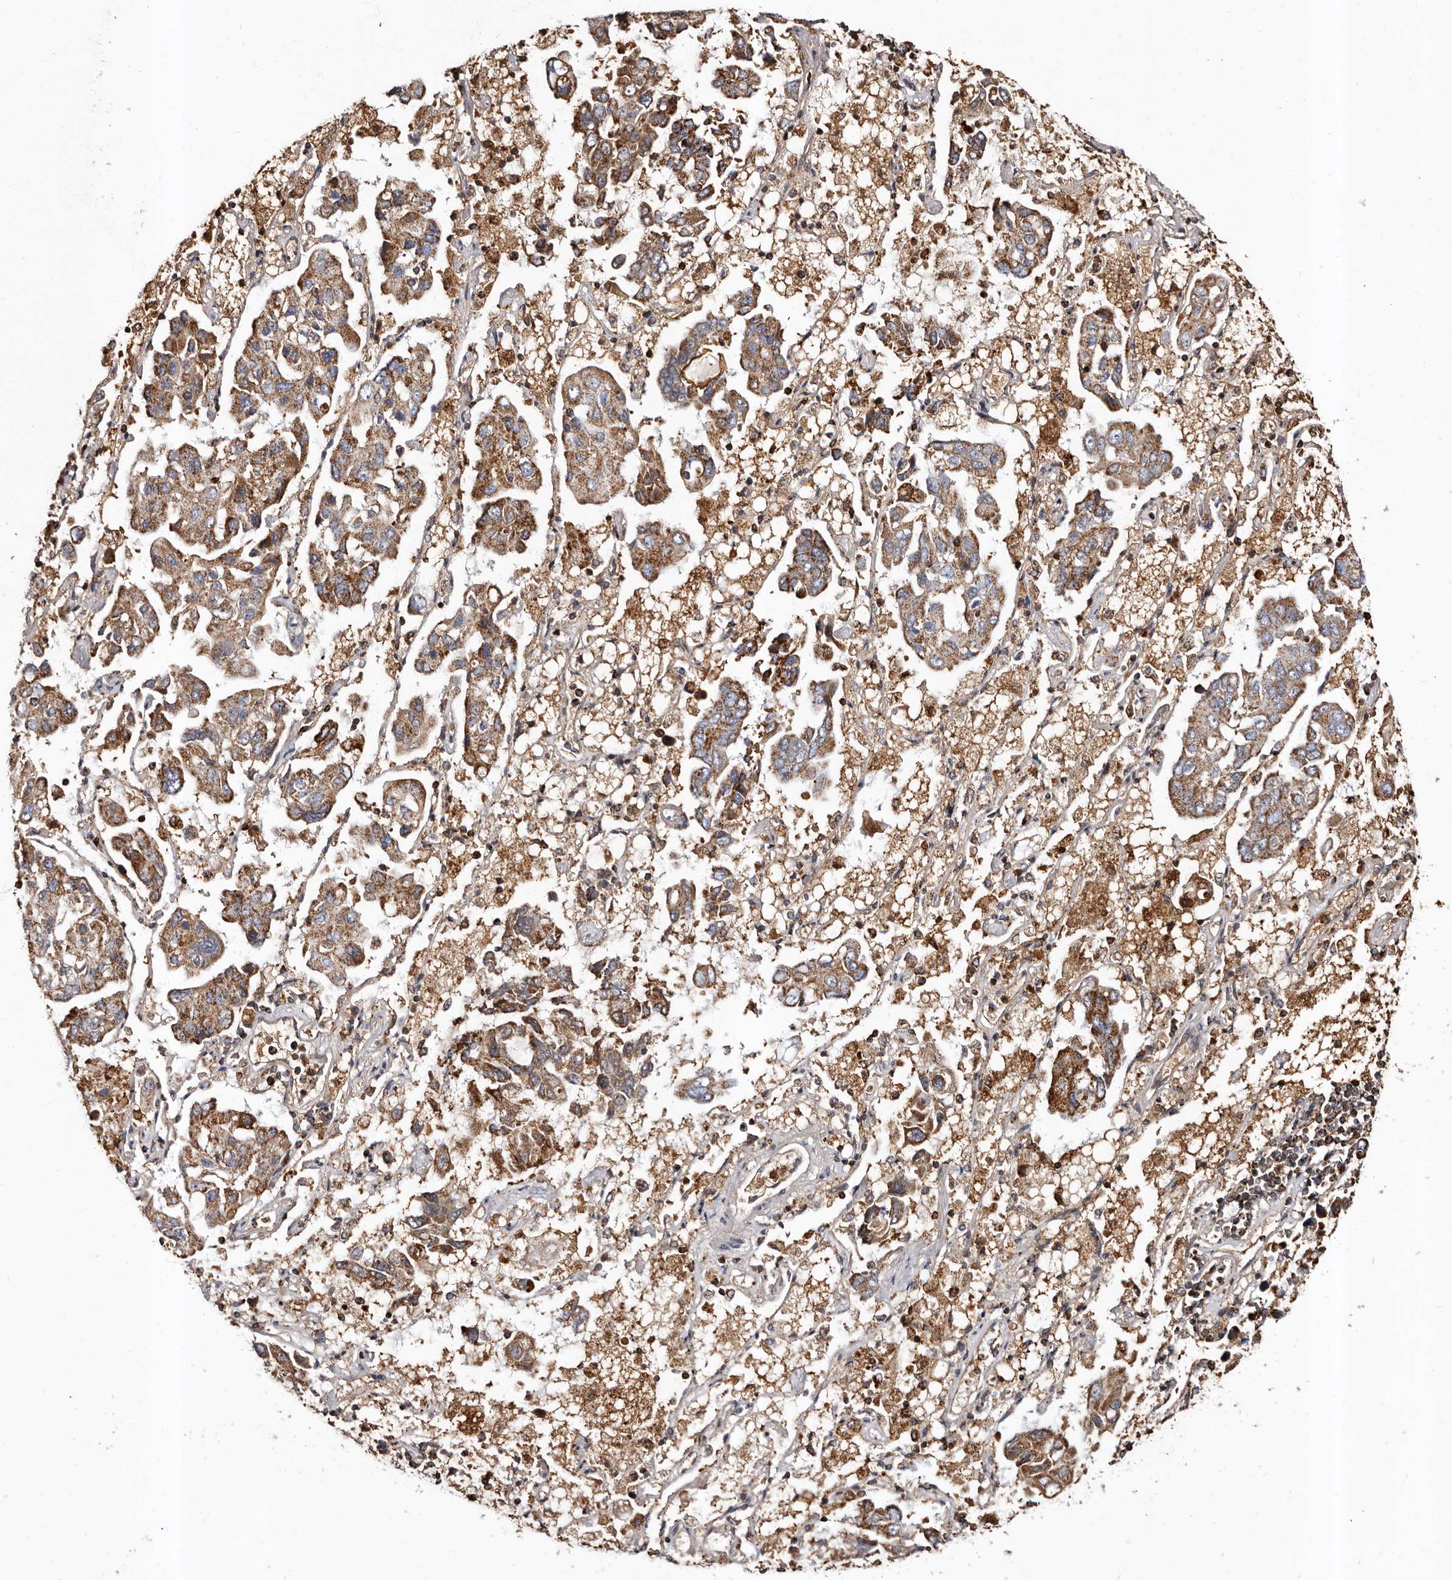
{"staining": {"intensity": "strong", "quantity": ">75%", "location": "cytoplasmic/membranous"}, "tissue": "lung cancer", "cell_type": "Tumor cells", "image_type": "cancer", "snomed": [{"axis": "morphology", "description": "Adenocarcinoma, NOS"}, {"axis": "topography", "description": "Lung"}], "caption": "Immunohistochemistry (IHC) micrograph of neoplastic tissue: human adenocarcinoma (lung) stained using IHC exhibits high levels of strong protein expression localized specifically in the cytoplasmic/membranous of tumor cells, appearing as a cytoplasmic/membranous brown color.", "gene": "BAX", "patient": {"sex": "male", "age": 64}}